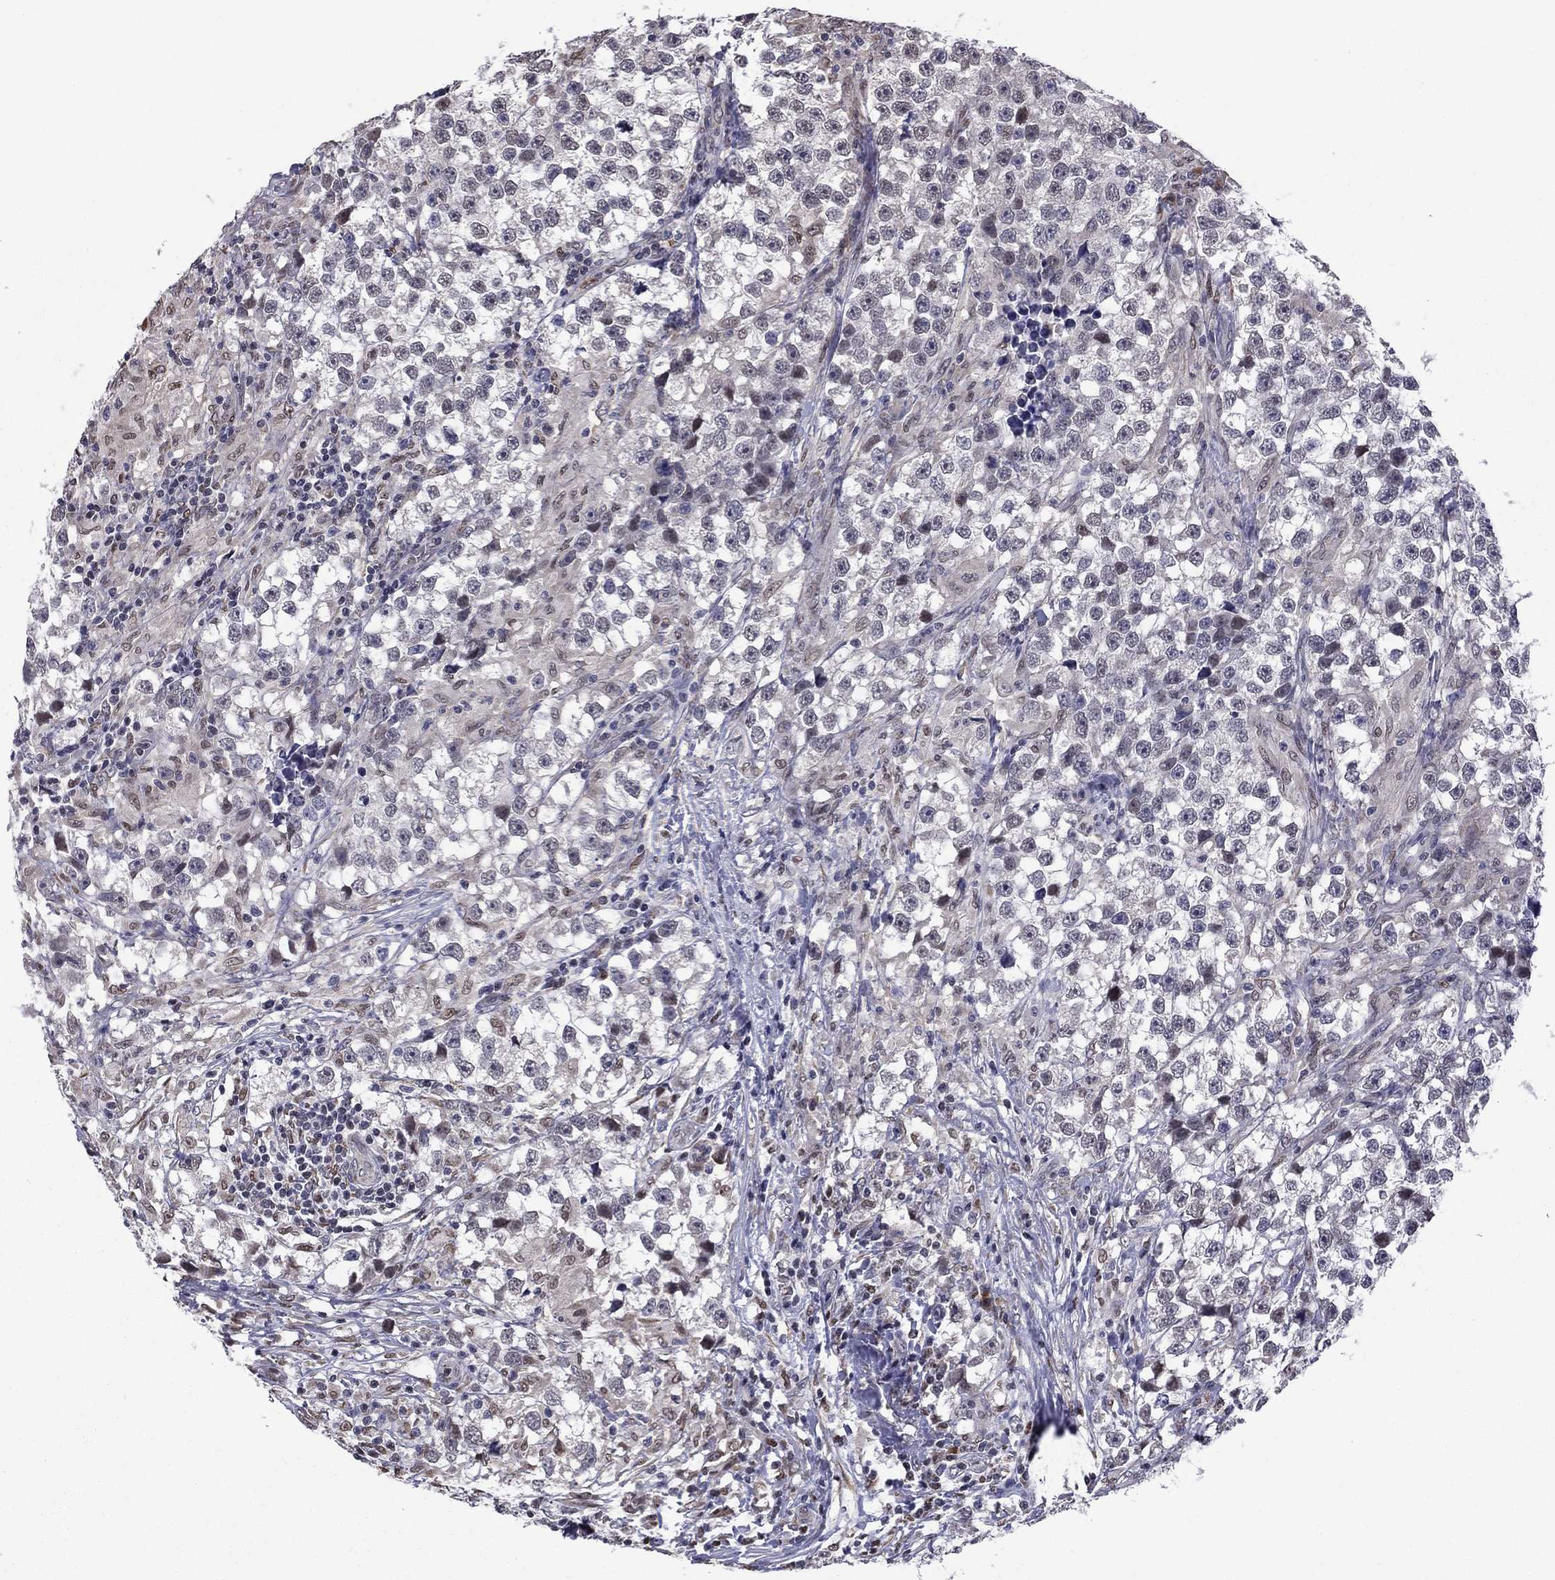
{"staining": {"intensity": "negative", "quantity": "none", "location": "none"}, "tissue": "testis cancer", "cell_type": "Tumor cells", "image_type": "cancer", "snomed": [{"axis": "morphology", "description": "Seminoma, NOS"}, {"axis": "topography", "description": "Testis"}], "caption": "This is an immunohistochemistry (IHC) photomicrograph of testis cancer. There is no expression in tumor cells.", "gene": "HSPB2", "patient": {"sex": "male", "age": 46}}